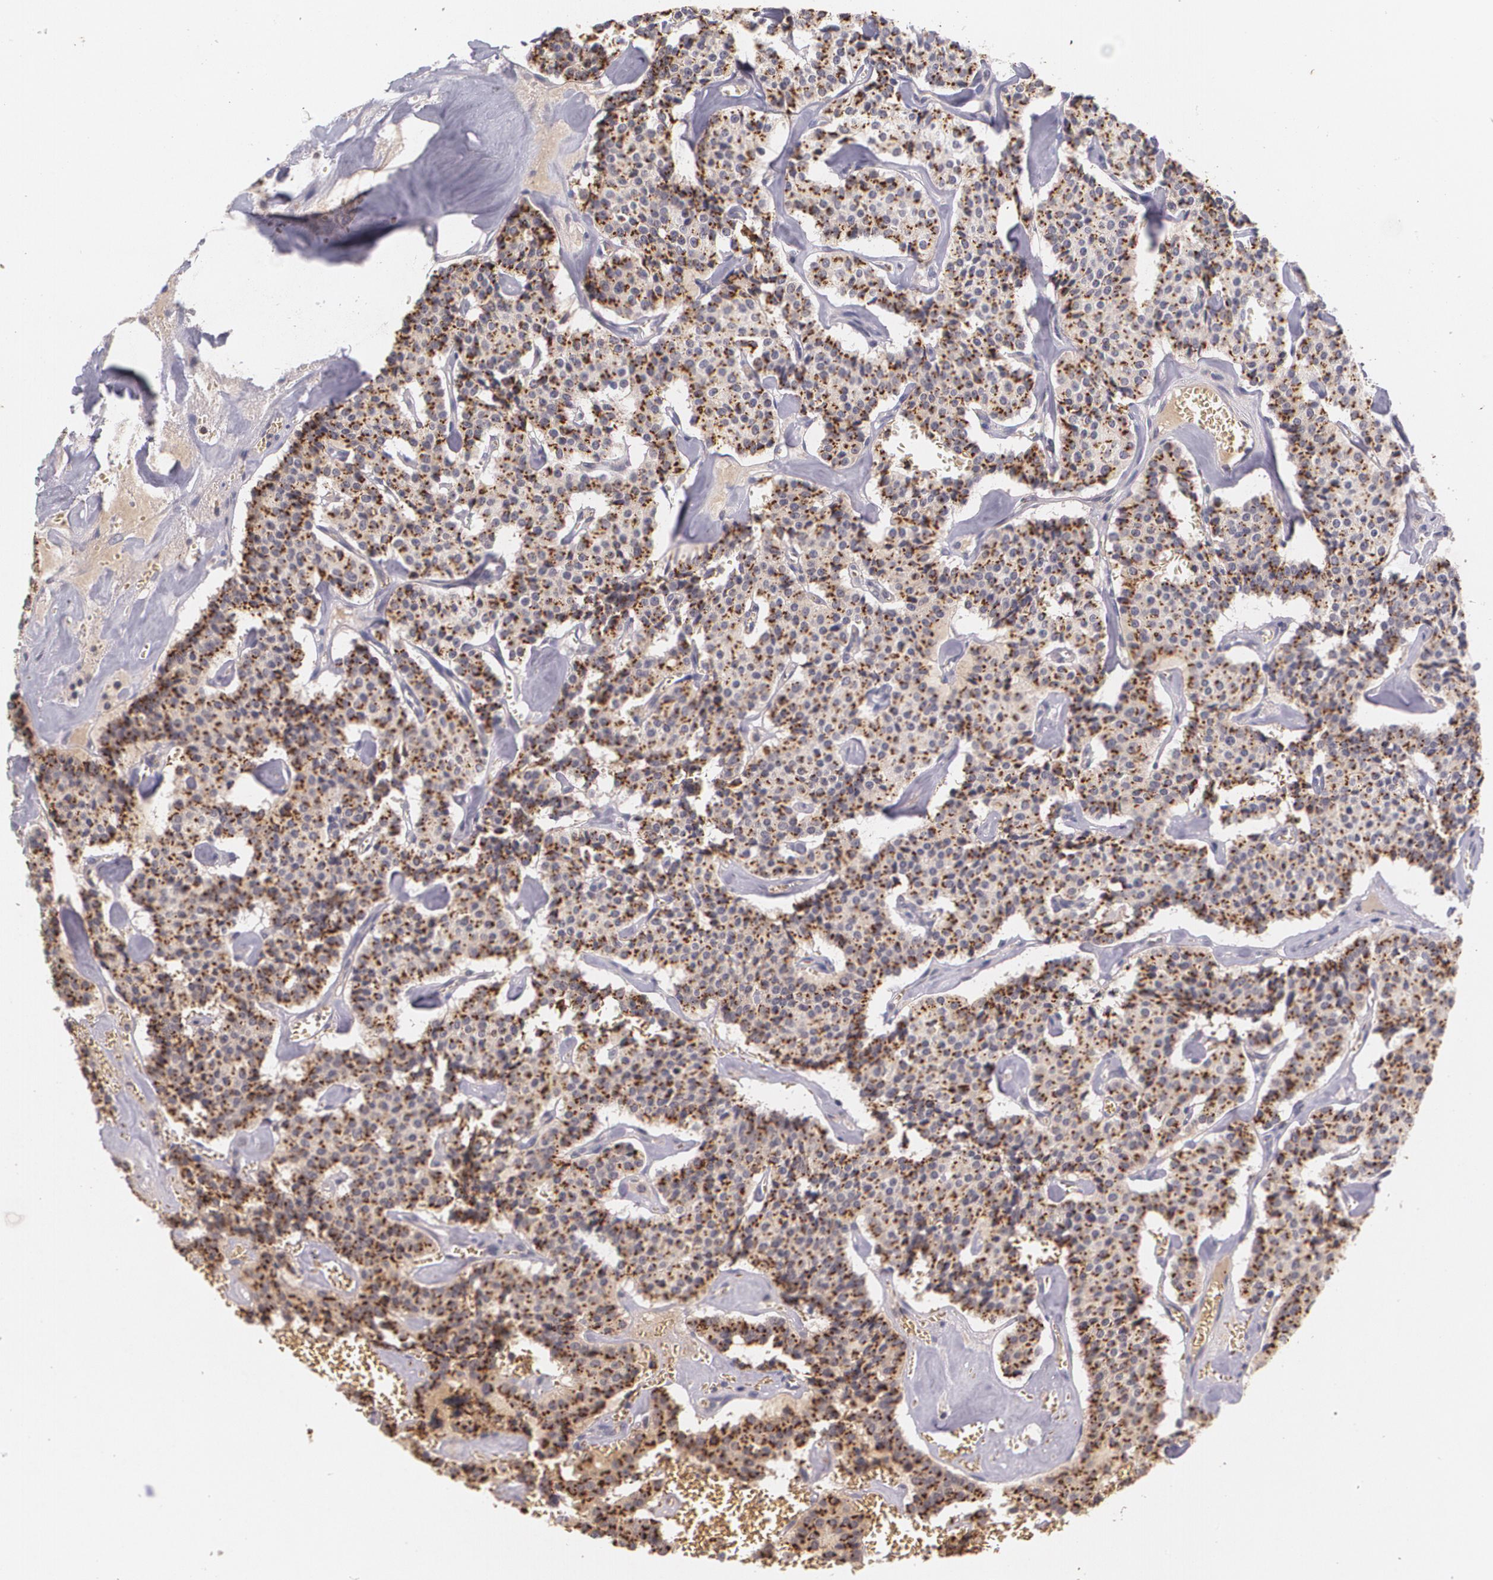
{"staining": {"intensity": "strong", "quantity": ">75%", "location": "cytoplasmic/membranous"}, "tissue": "carcinoid", "cell_type": "Tumor cells", "image_type": "cancer", "snomed": [{"axis": "morphology", "description": "Carcinoid, malignant, NOS"}, {"axis": "topography", "description": "Bronchus"}], "caption": "This image reveals carcinoid stained with immunohistochemistry to label a protein in brown. The cytoplasmic/membranous of tumor cells show strong positivity for the protein. Nuclei are counter-stained blue.", "gene": "TM4SF1", "patient": {"sex": "male", "age": 55}}